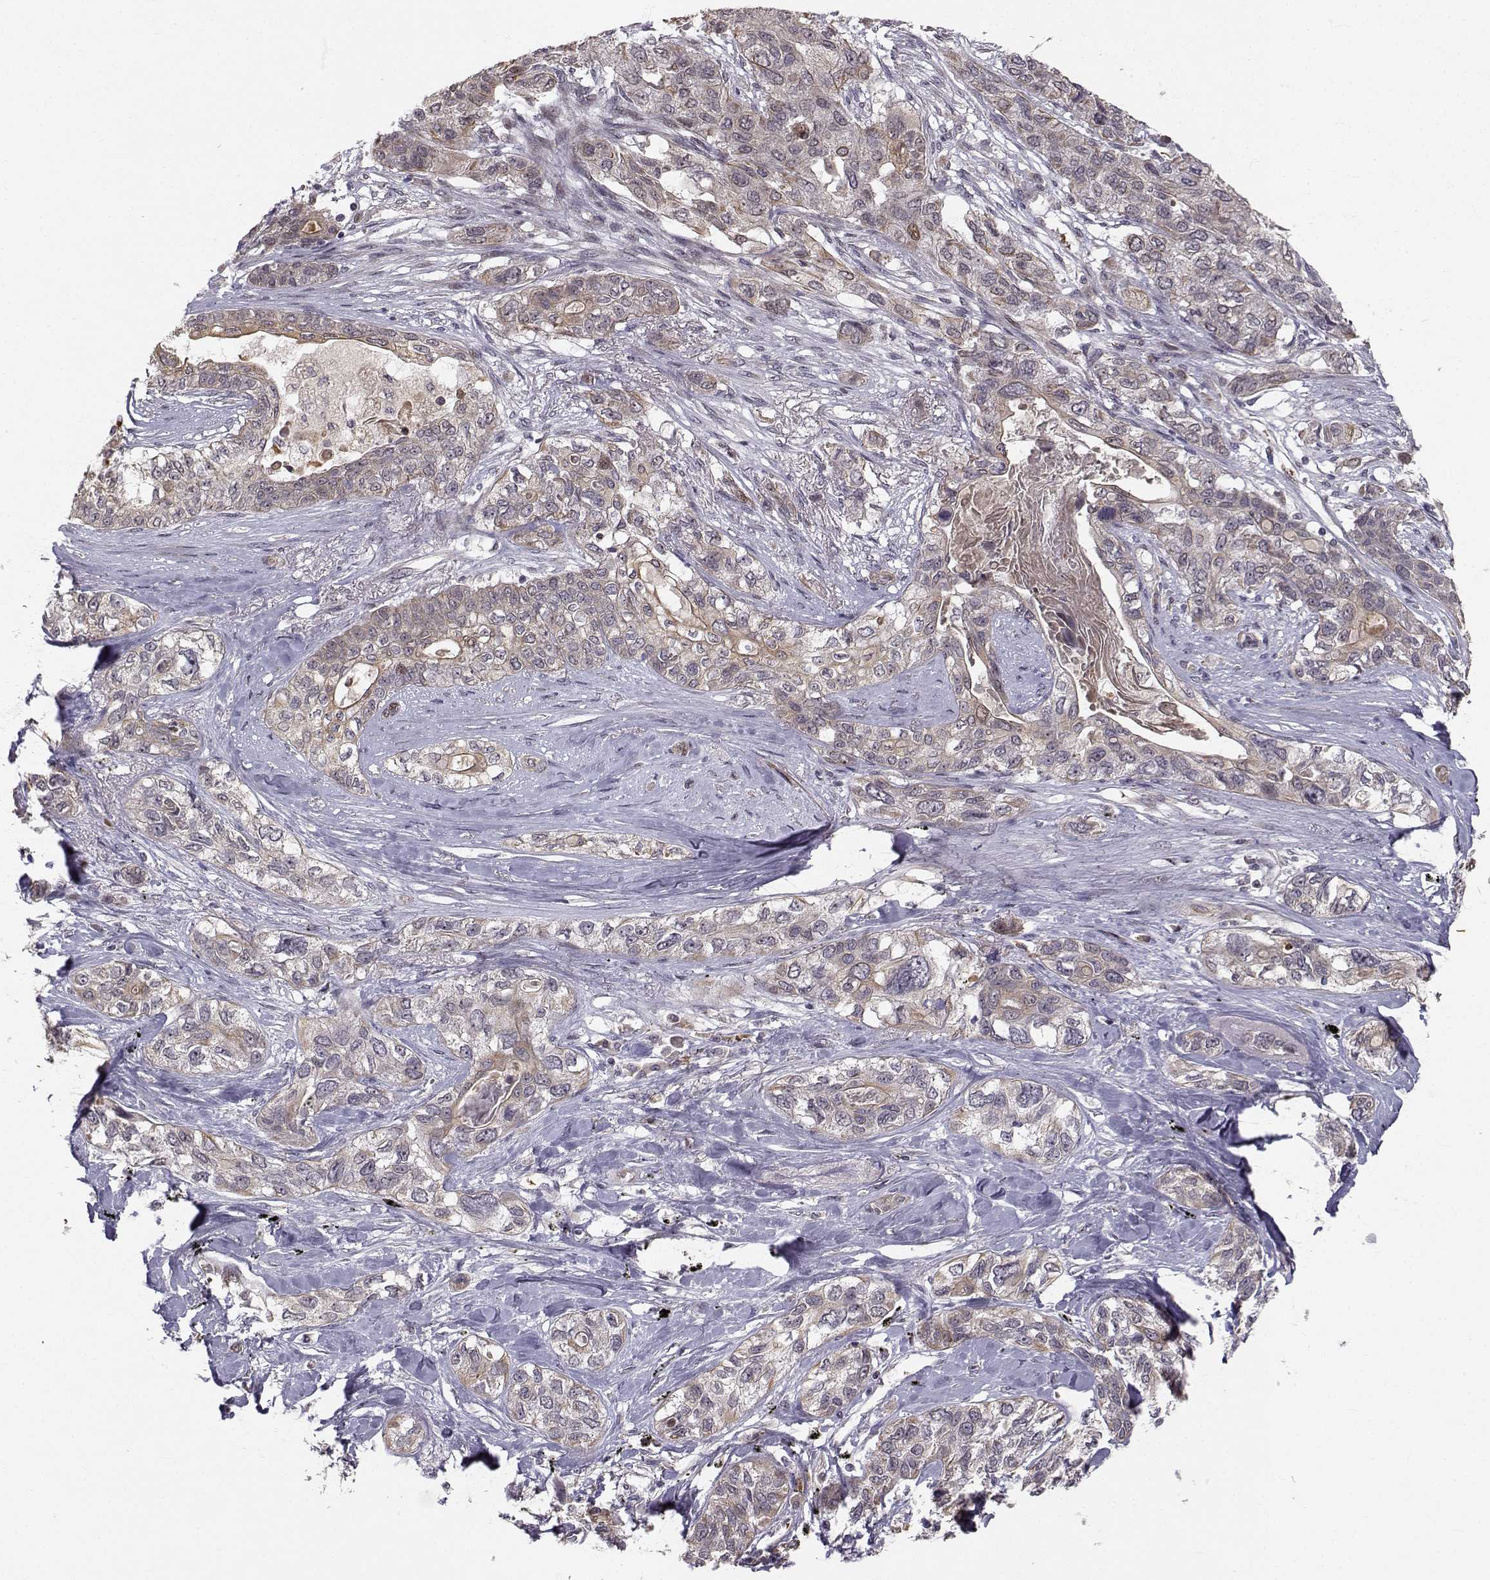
{"staining": {"intensity": "weak", "quantity": "25%-75%", "location": "cytoplasmic/membranous"}, "tissue": "lung cancer", "cell_type": "Tumor cells", "image_type": "cancer", "snomed": [{"axis": "morphology", "description": "Squamous cell carcinoma, NOS"}, {"axis": "topography", "description": "Lung"}], "caption": "Weak cytoplasmic/membranous expression is seen in approximately 25%-75% of tumor cells in lung cancer.", "gene": "APC", "patient": {"sex": "female", "age": 70}}